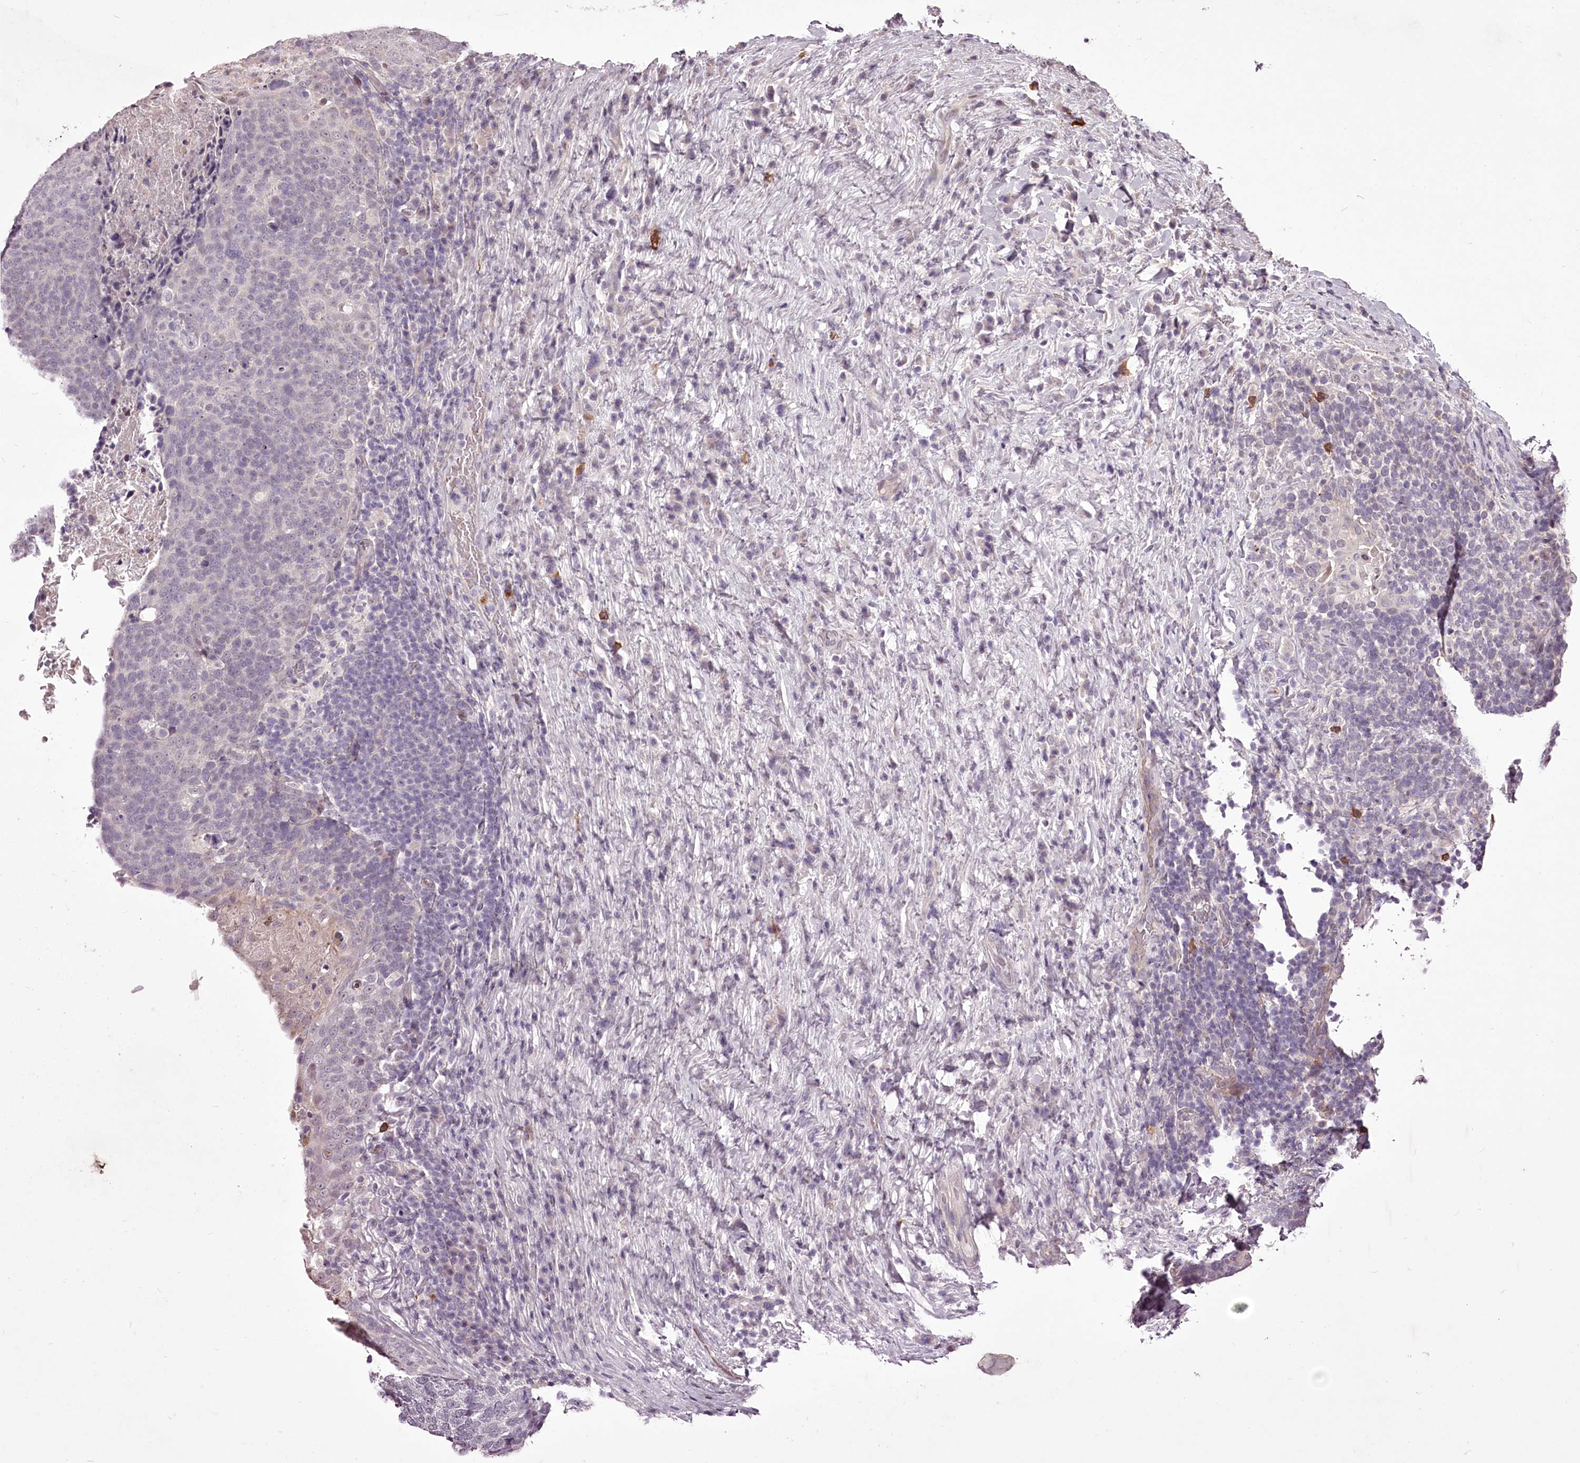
{"staining": {"intensity": "negative", "quantity": "none", "location": "none"}, "tissue": "head and neck cancer", "cell_type": "Tumor cells", "image_type": "cancer", "snomed": [{"axis": "morphology", "description": "Squamous cell carcinoma, NOS"}, {"axis": "morphology", "description": "Squamous cell carcinoma, metastatic, NOS"}, {"axis": "topography", "description": "Lymph node"}, {"axis": "topography", "description": "Head-Neck"}], "caption": "Tumor cells are negative for brown protein staining in head and neck cancer (metastatic squamous cell carcinoma).", "gene": "ADRA1D", "patient": {"sex": "male", "age": 62}}